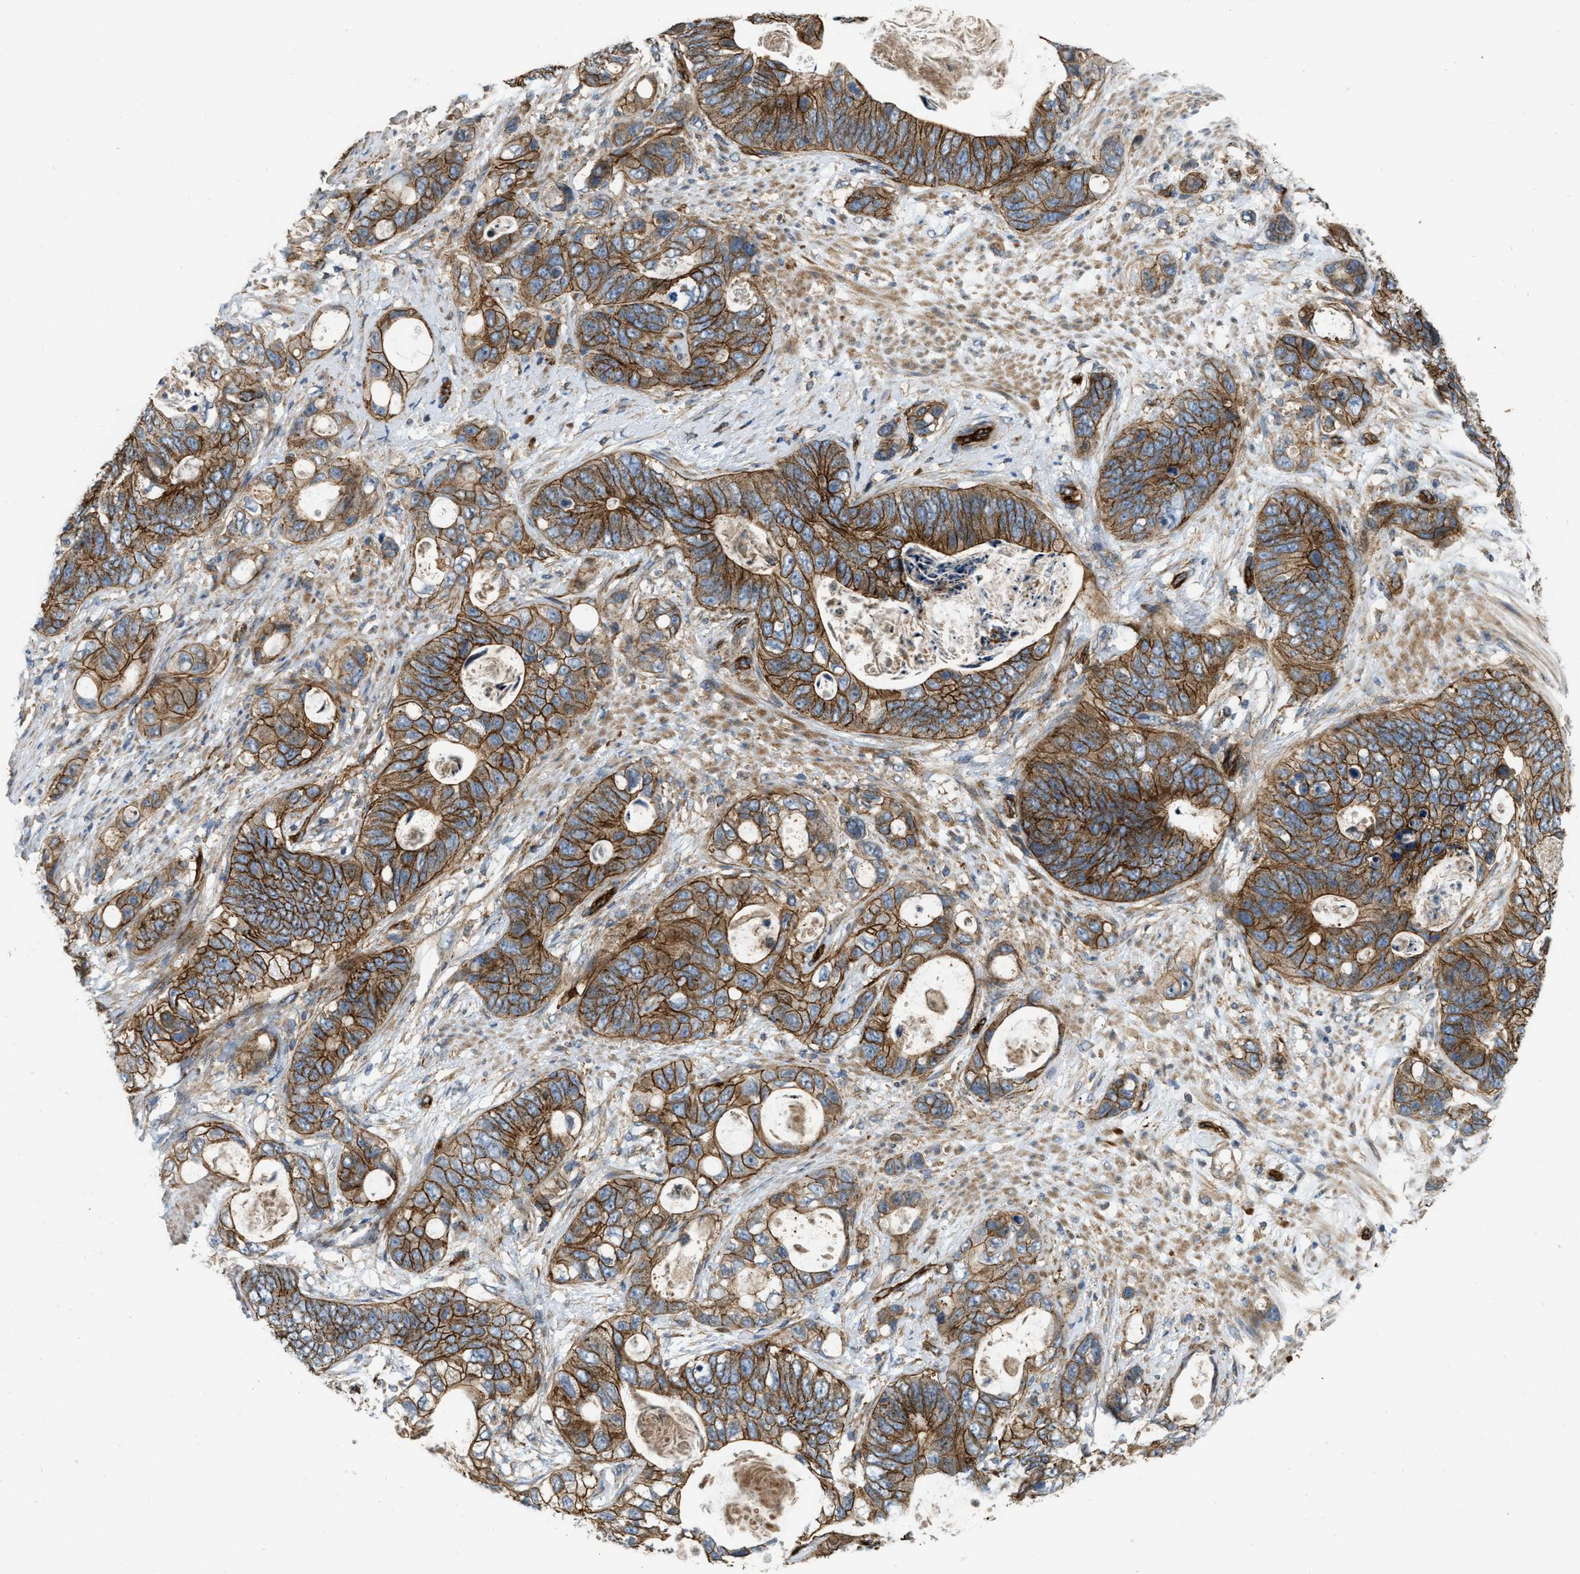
{"staining": {"intensity": "strong", "quantity": ">75%", "location": "cytoplasmic/membranous"}, "tissue": "stomach cancer", "cell_type": "Tumor cells", "image_type": "cancer", "snomed": [{"axis": "morphology", "description": "Normal tissue, NOS"}, {"axis": "morphology", "description": "Adenocarcinoma, NOS"}, {"axis": "topography", "description": "Stomach"}], "caption": "Adenocarcinoma (stomach) tissue shows strong cytoplasmic/membranous positivity in about >75% of tumor cells", "gene": "ERC1", "patient": {"sex": "female", "age": 89}}